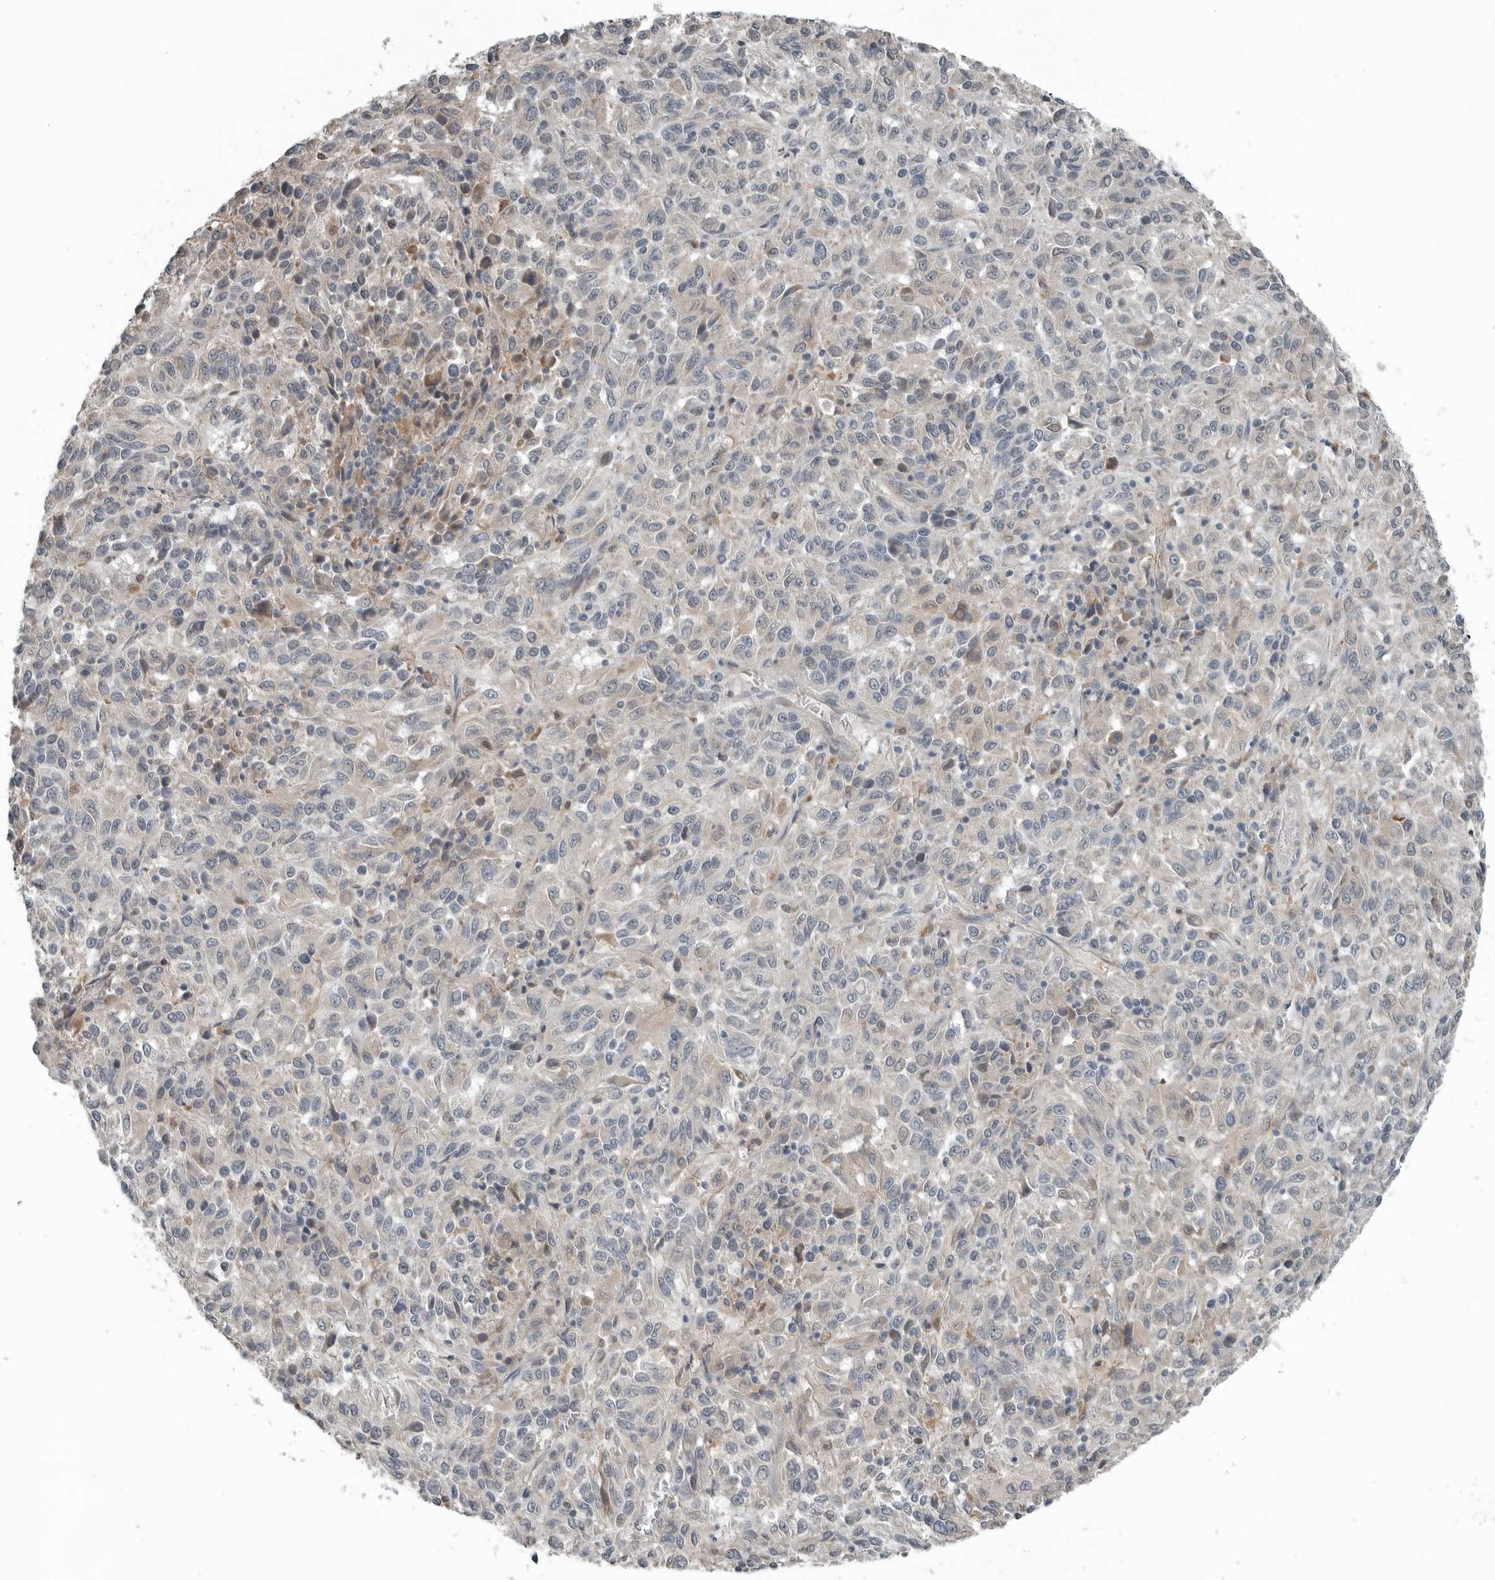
{"staining": {"intensity": "negative", "quantity": "none", "location": "none"}, "tissue": "melanoma", "cell_type": "Tumor cells", "image_type": "cancer", "snomed": [{"axis": "morphology", "description": "Malignant melanoma, Metastatic site"}, {"axis": "topography", "description": "Lung"}], "caption": "An immunohistochemistry (IHC) micrograph of malignant melanoma (metastatic site) is shown. There is no staining in tumor cells of malignant melanoma (metastatic site).", "gene": "KYAT1", "patient": {"sex": "male", "age": 64}}